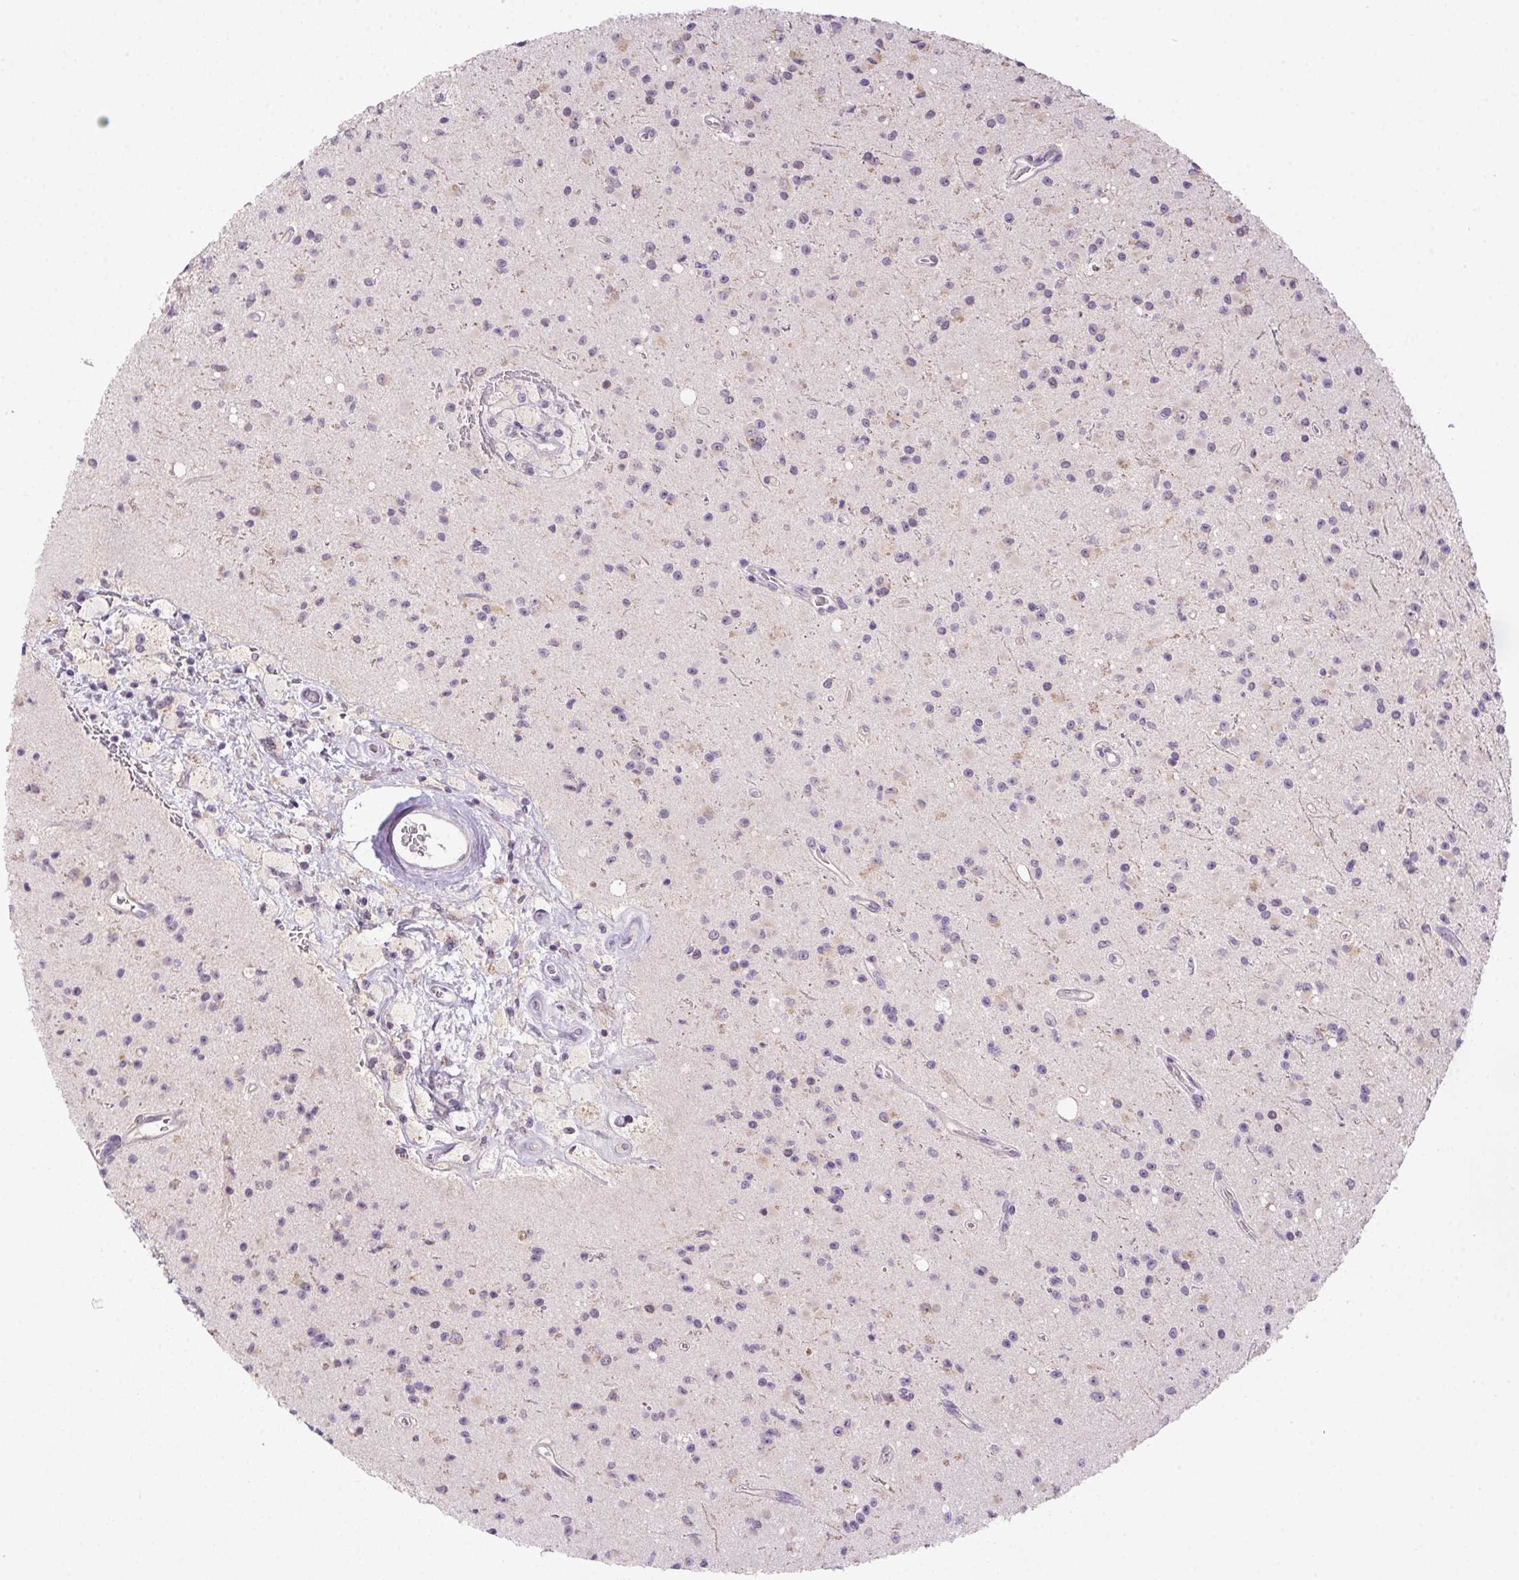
{"staining": {"intensity": "weak", "quantity": "<25%", "location": "nuclear"}, "tissue": "glioma", "cell_type": "Tumor cells", "image_type": "cancer", "snomed": [{"axis": "morphology", "description": "Glioma, malignant, High grade"}, {"axis": "topography", "description": "Brain"}], "caption": "The micrograph shows no staining of tumor cells in malignant glioma (high-grade).", "gene": "LRRTM1", "patient": {"sex": "male", "age": 36}}